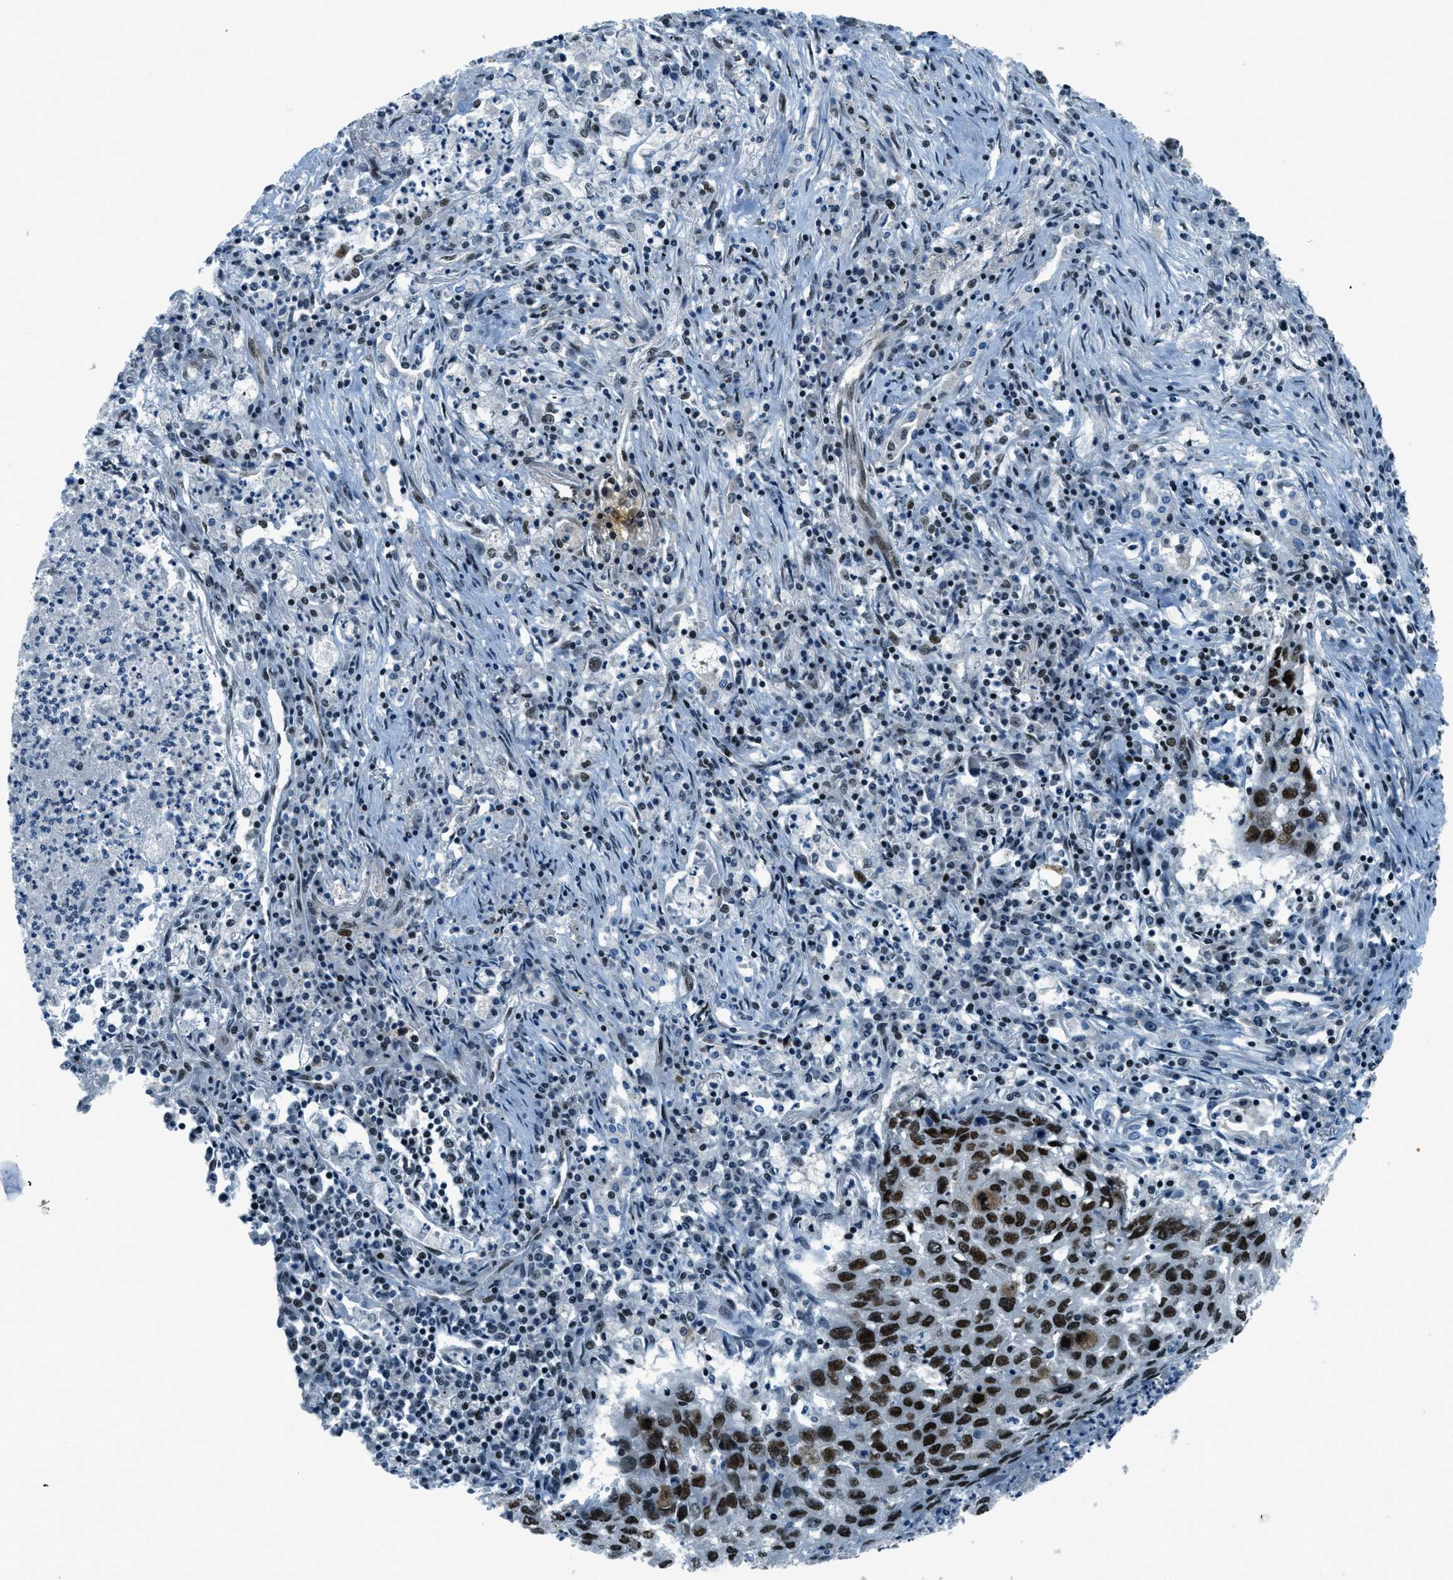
{"staining": {"intensity": "strong", "quantity": ">75%", "location": "nuclear"}, "tissue": "lung cancer", "cell_type": "Tumor cells", "image_type": "cancer", "snomed": [{"axis": "morphology", "description": "Squamous cell carcinoma, NOS"}, {"axis": "topography", "description": "Lung"}], "caption": "An immunohistochemistry micrograph of tumor tissue is shown. Protein staining in brown highlights strong nuclear positivity in lung cancer (squamous cell carcinoma) within tumor cells.", "gene": "KLF6", "patient": {"sex": "female", "age": 63}}